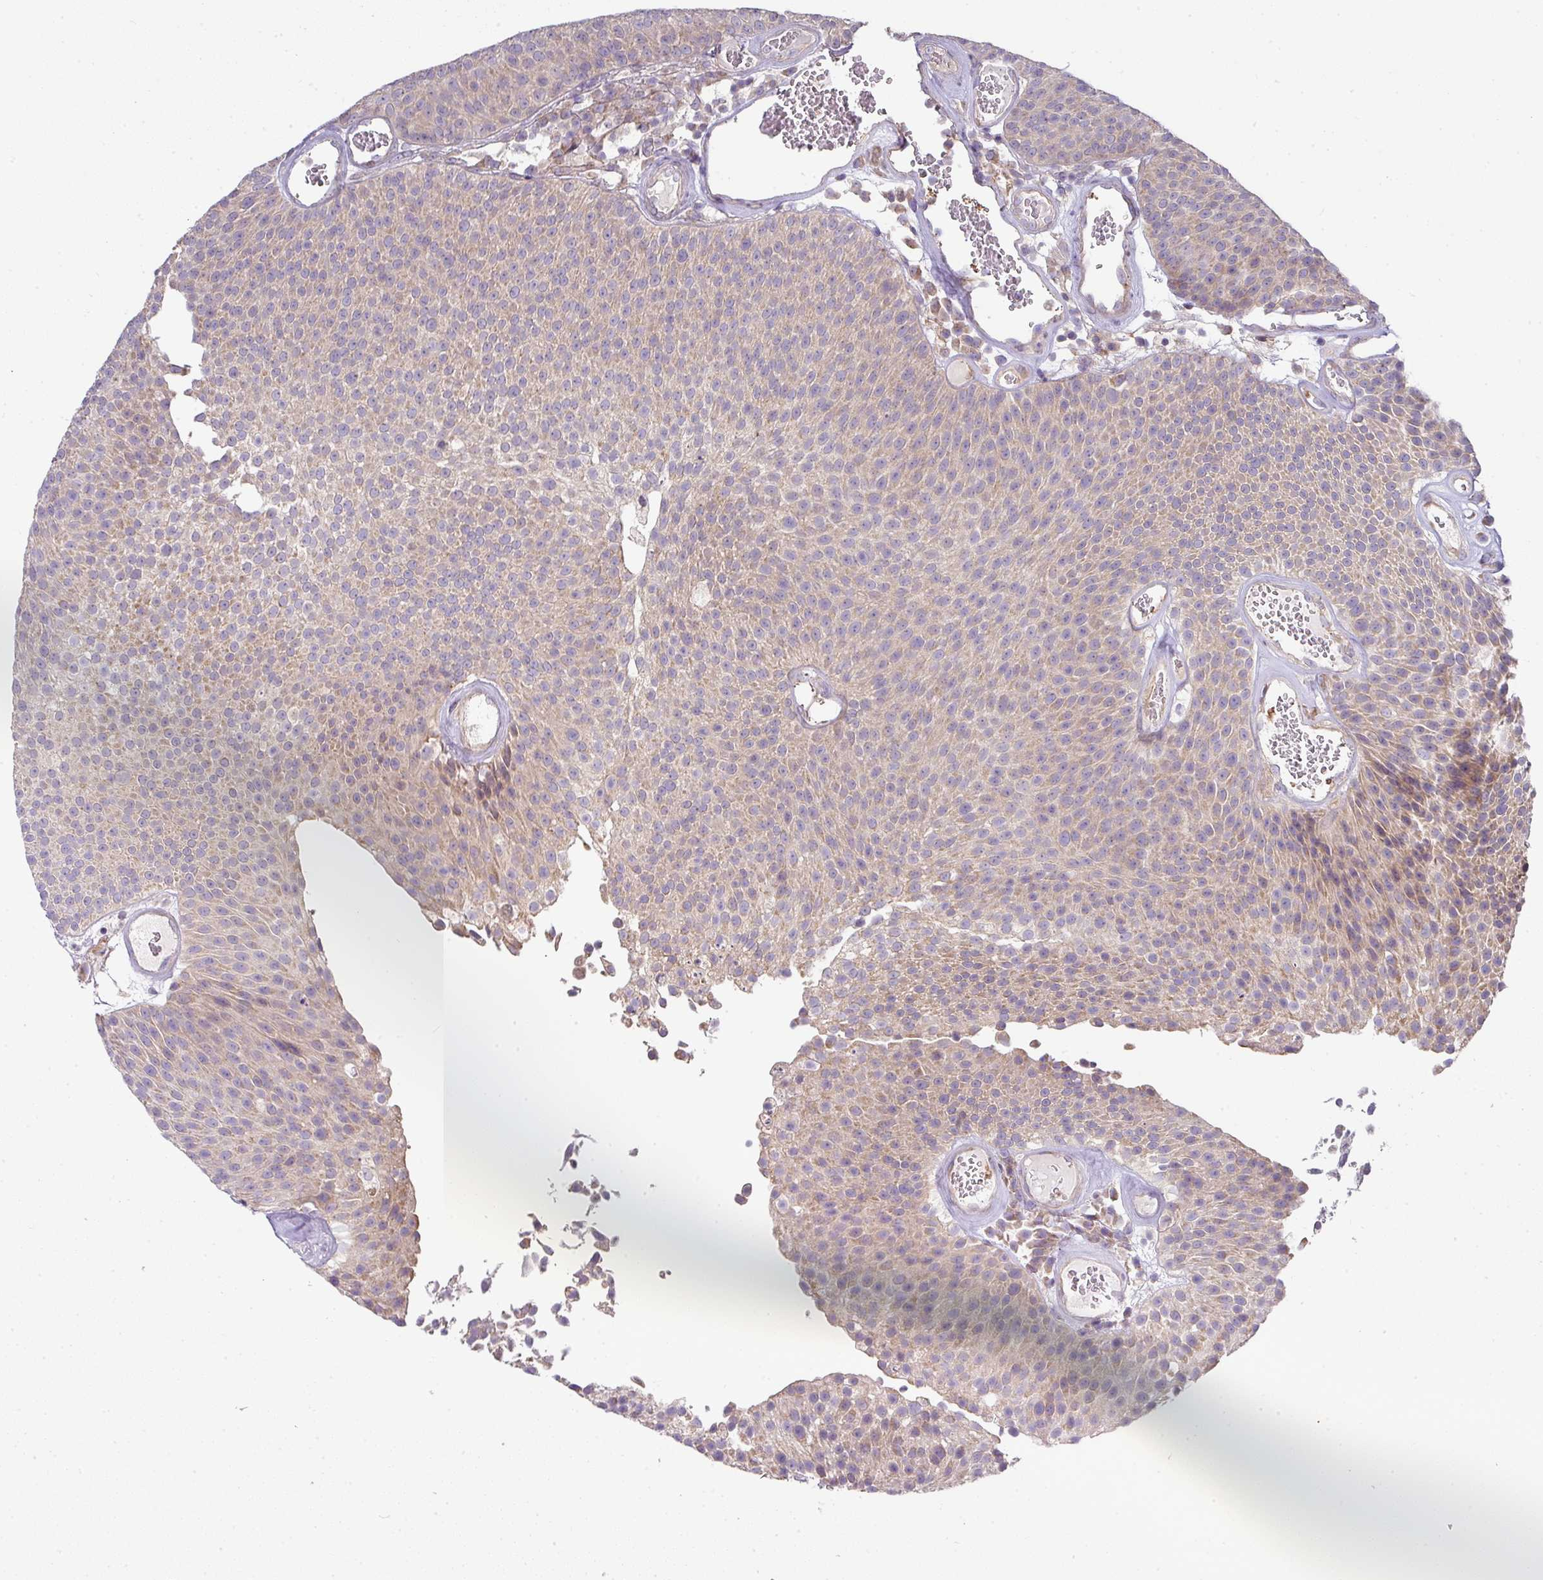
{"staining": {"intensity": "weak", "quantity": "25%-75%", "location": "cytoplasmic/membranous"}, "tissue": "urothelial cancer", "cell_type": "Tumor cells", "image_type": "cancer", "snomed": [{"axis": "morphology", "description": "Urothelial carcinoma, Low grade"}, {"axis": "topography", "description": "Urinary bladder"}], "caption": "This image demonstrates urothelial cancer stained with immunohistochemistry (IHC) to label a protein in brown. The cytoplasmic/membranous of tumor cells show weak positivity for the protein. Nuclei are counter-stained blue.", "gene": "STK35", "patient": {"sex": "female", "age": 79}}